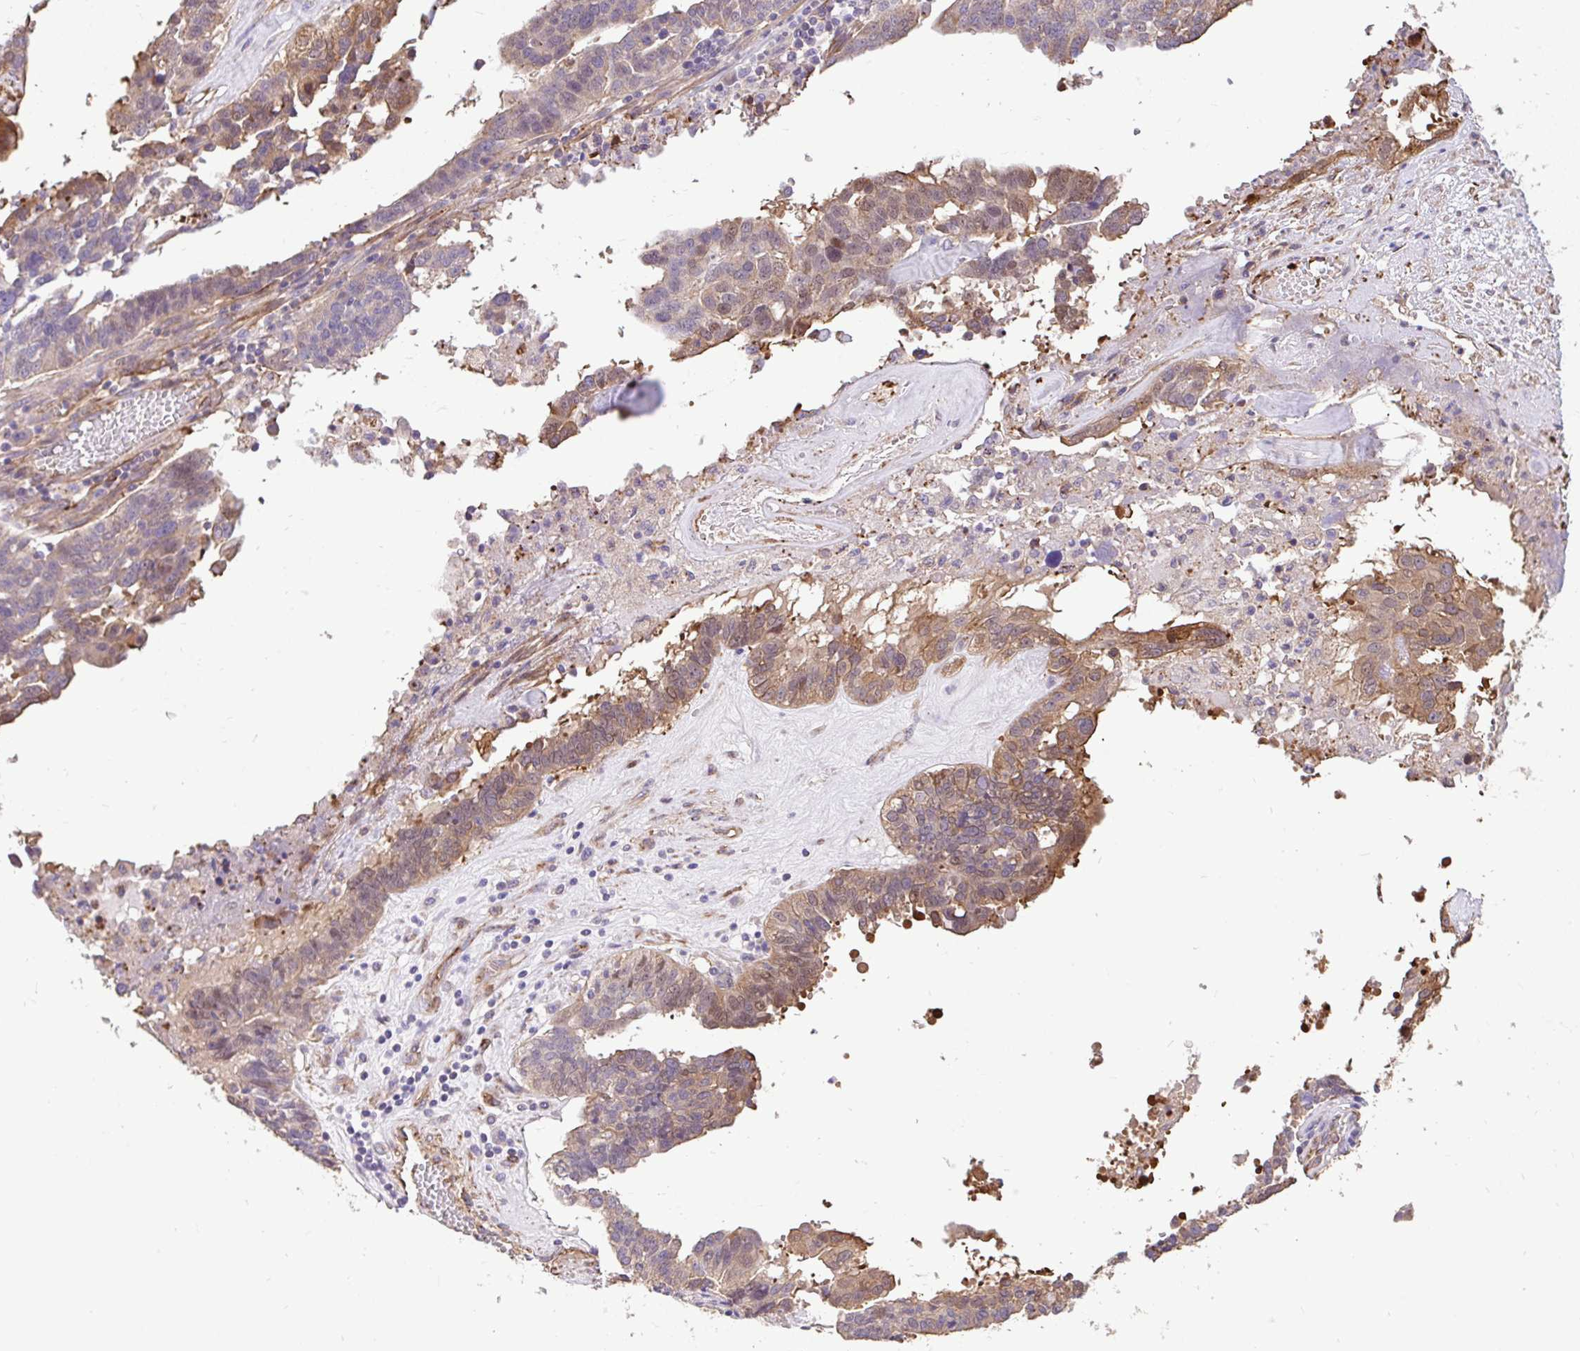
{"staining": {"intensity": "moderate", "quantity": "25%-75%", "location": "cytoplasmic/membranous"}, "tissue": "ovarian cancer", "cell_type": "Tumor cells", "image_type": "cancer", "snomed": [{"axis": "morphology", "description": "Cystadenocarcinoma, serous, NOS"}, {"axis": "topography", "description": "Ovary"}], "caption": "There is medium levels of moderate cytoplasmic/membranous staining in tumor cells of serous cystadenocarcinoma (ovarian), as demonstrated by immunohistochemical staining (brown color).", "gene": "PTPRK", "patient": {"sex": "female", "age": 59}}